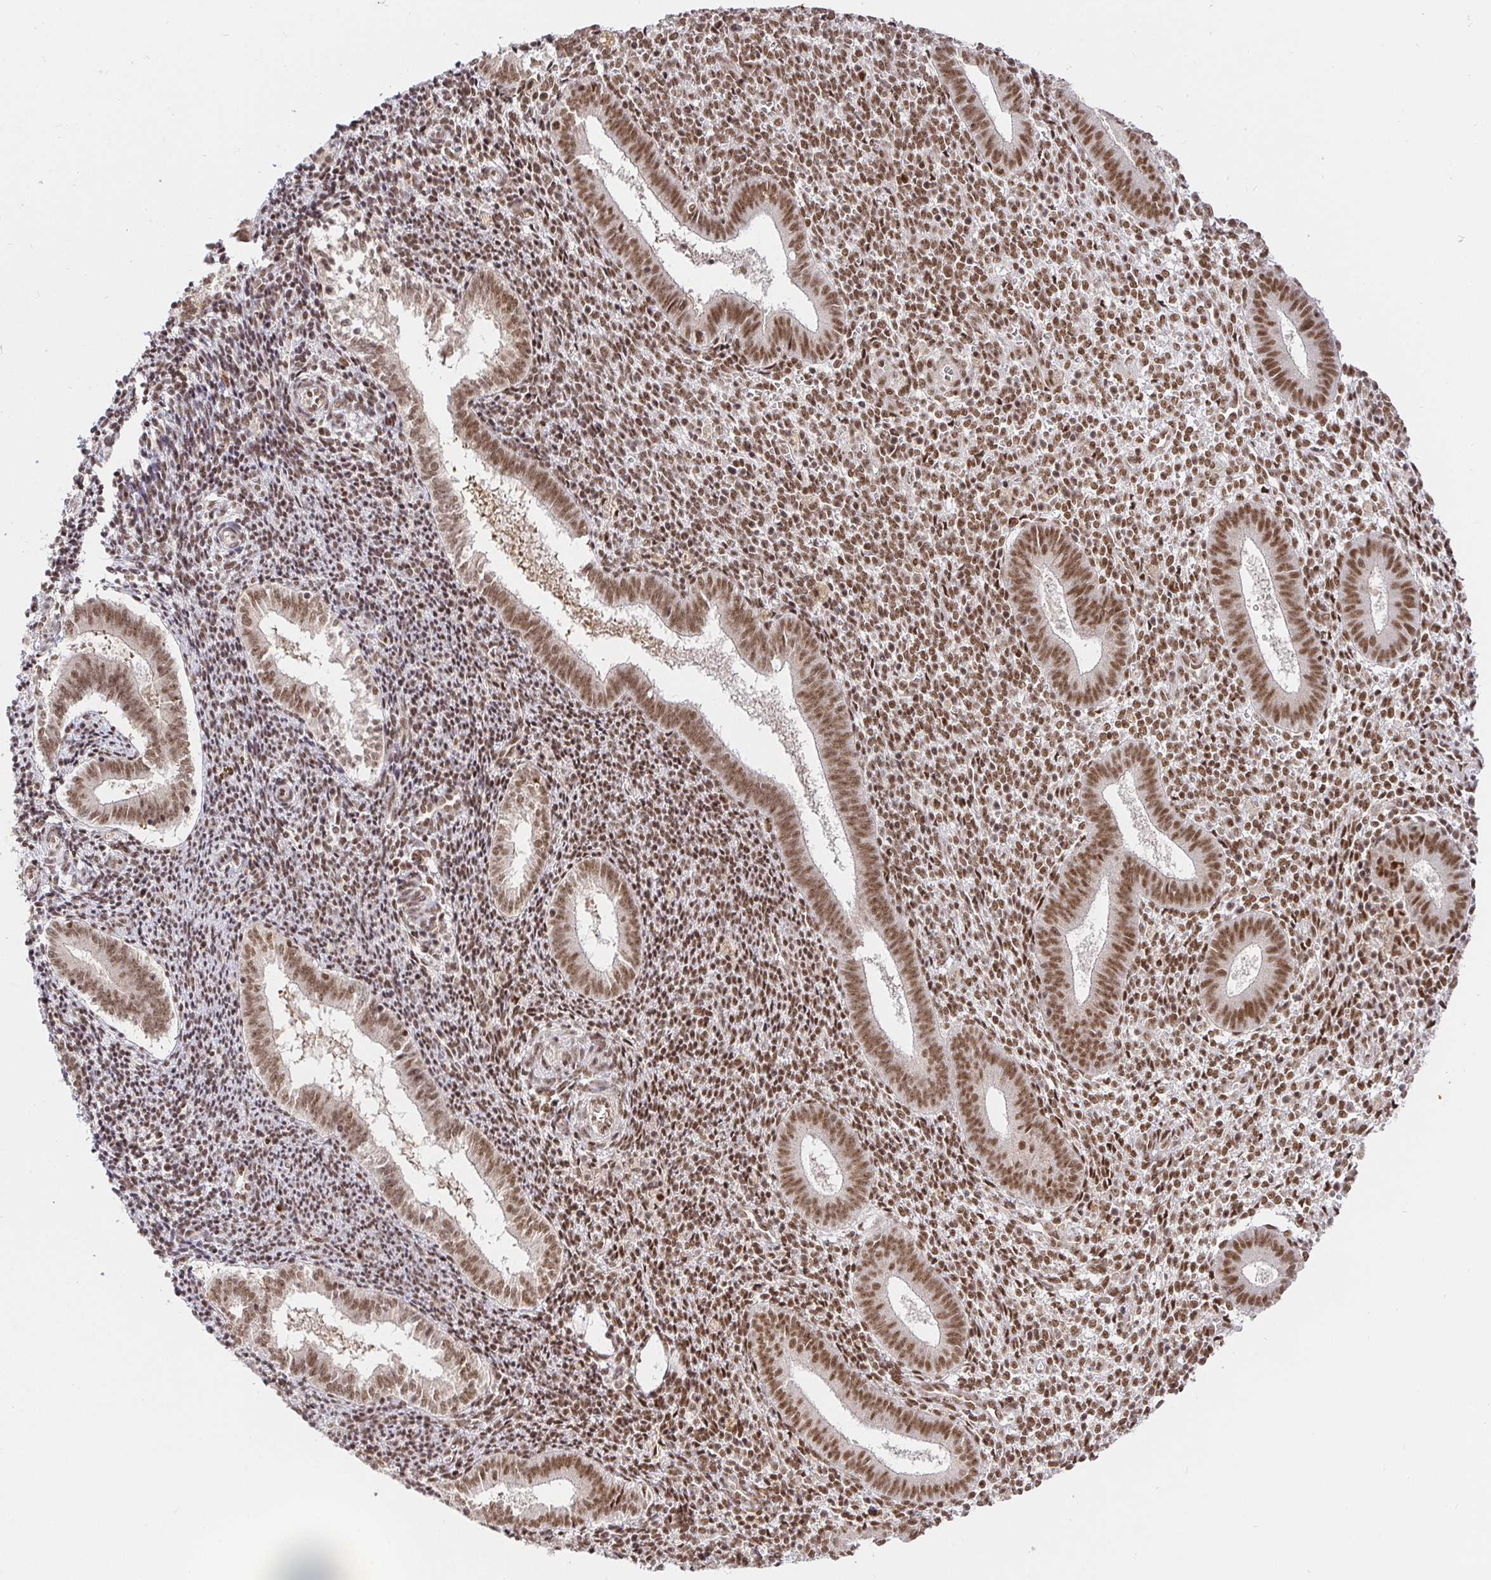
{"staining": {"intensity": "moderate", "quantity": ">75%", "location": "nuclear"}, "tissue": "endometrium", "cell_type": "Cells in endometrial stroma", "image_type": "normal", "snomed": [{"axis": "morphology", "description": "Normal tissue, NOS"}, {"axis": "topography", "description": "Endometrium"}], "caption": "Endometrium stained with DAB (3,3'-diaminobenzidine) IHC displays medium levels of moderate nuclear positivity in approximately >75% of cells in endometrial stroma. The staining is performed using DAB (3,3'-diaminobenzidine) brown chromogen to label protein expression. The nuclei are counter-stained blue using hematoxylin.", "gene": "USF1", "patient": {"sex": "female", "age": 25}}